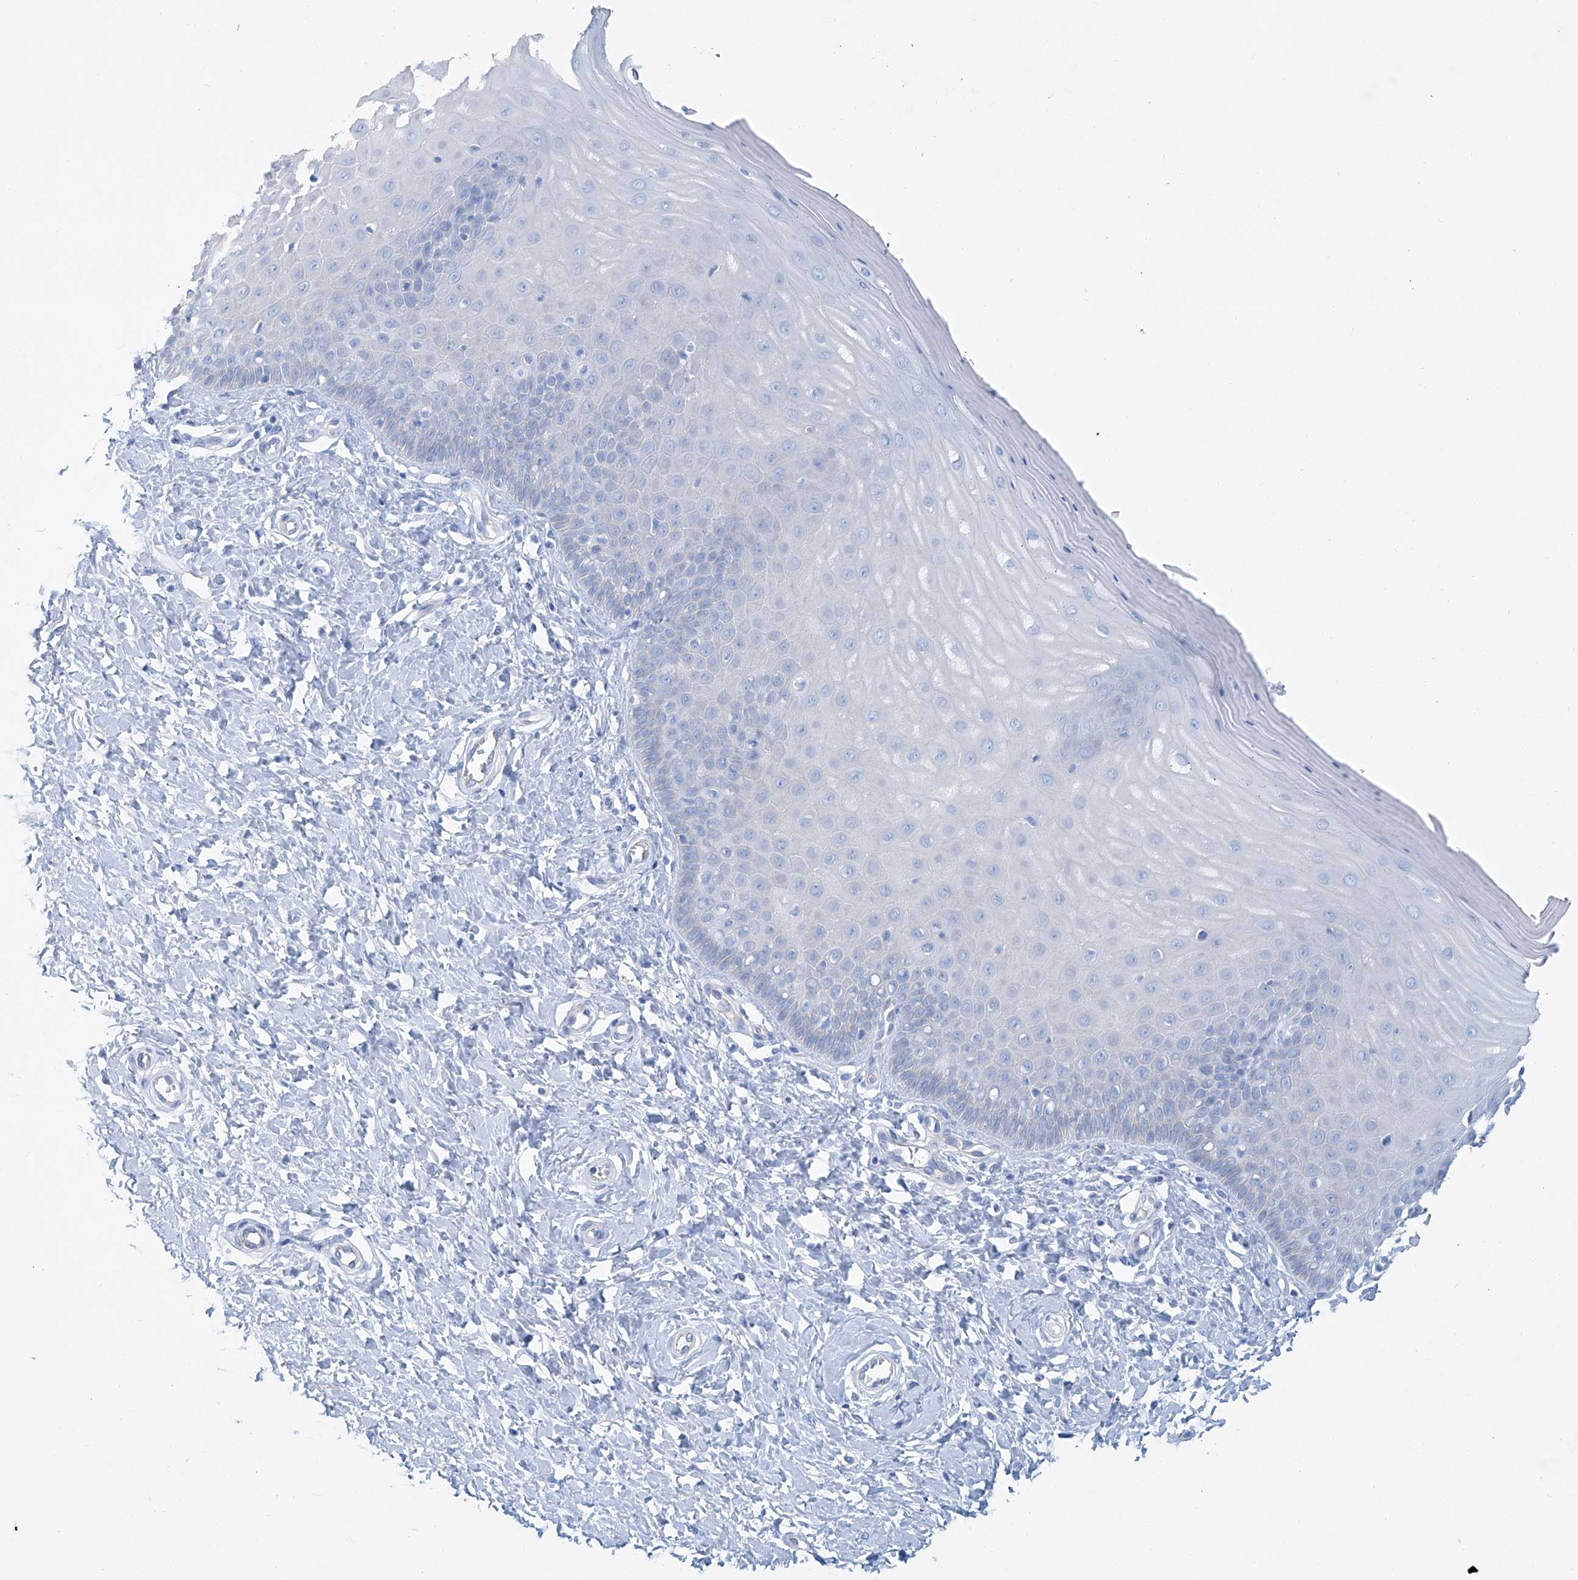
{"staining": {"intensity": "negative", "quantity": "none", "location": "none"}, "tissue": "cervix", "cell_type": "Glandular cells", "image_type": "normal", "snomed": [{"axis": "morphology", "description": "Normal tissue, NOS"}, {"axis": "topography", "description": "Cervix"}], "caption": "DAB immunohistochemical staining of benign cervix reveals no significant staining in glandular cells. (Brightfield microscopy of DAB immunohistochemistry at high magnification).", "gene": "MAGI1", "patient": {"sex": "female", "age": 55}}